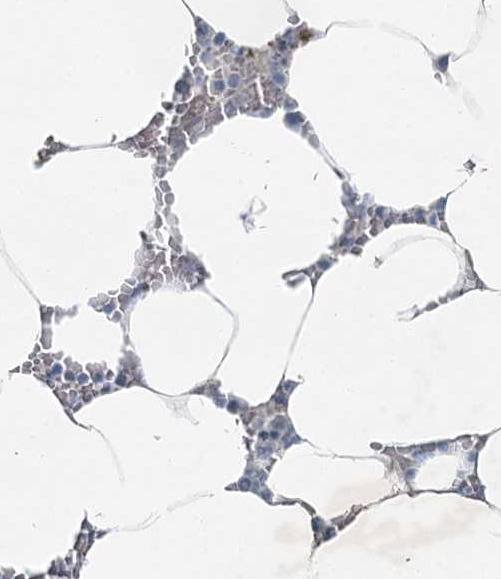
{"staining": {"intensity": "weak", "quantity": "25%-75%", "location": "cytoplasmic/membranous"}, "tissue": "bone marrow", "cell_type": "Hematopoietic cells", "image_type": "normal", "snomed": [{"axis": "morphology", "description": "Normal tissue, NOS"}, {"axis": "topography", "description": "Bone marrow"}], "caption": "Bone marrow stained with DAB (3,3'-diaminobenzidine) IHC shows low levels of weak cytoplasmic/membranous positivity in about 25%-75% of hematopoietic cells.", "gene": "CHCHD5", "patient": {"sex": "male", "age": 70}}